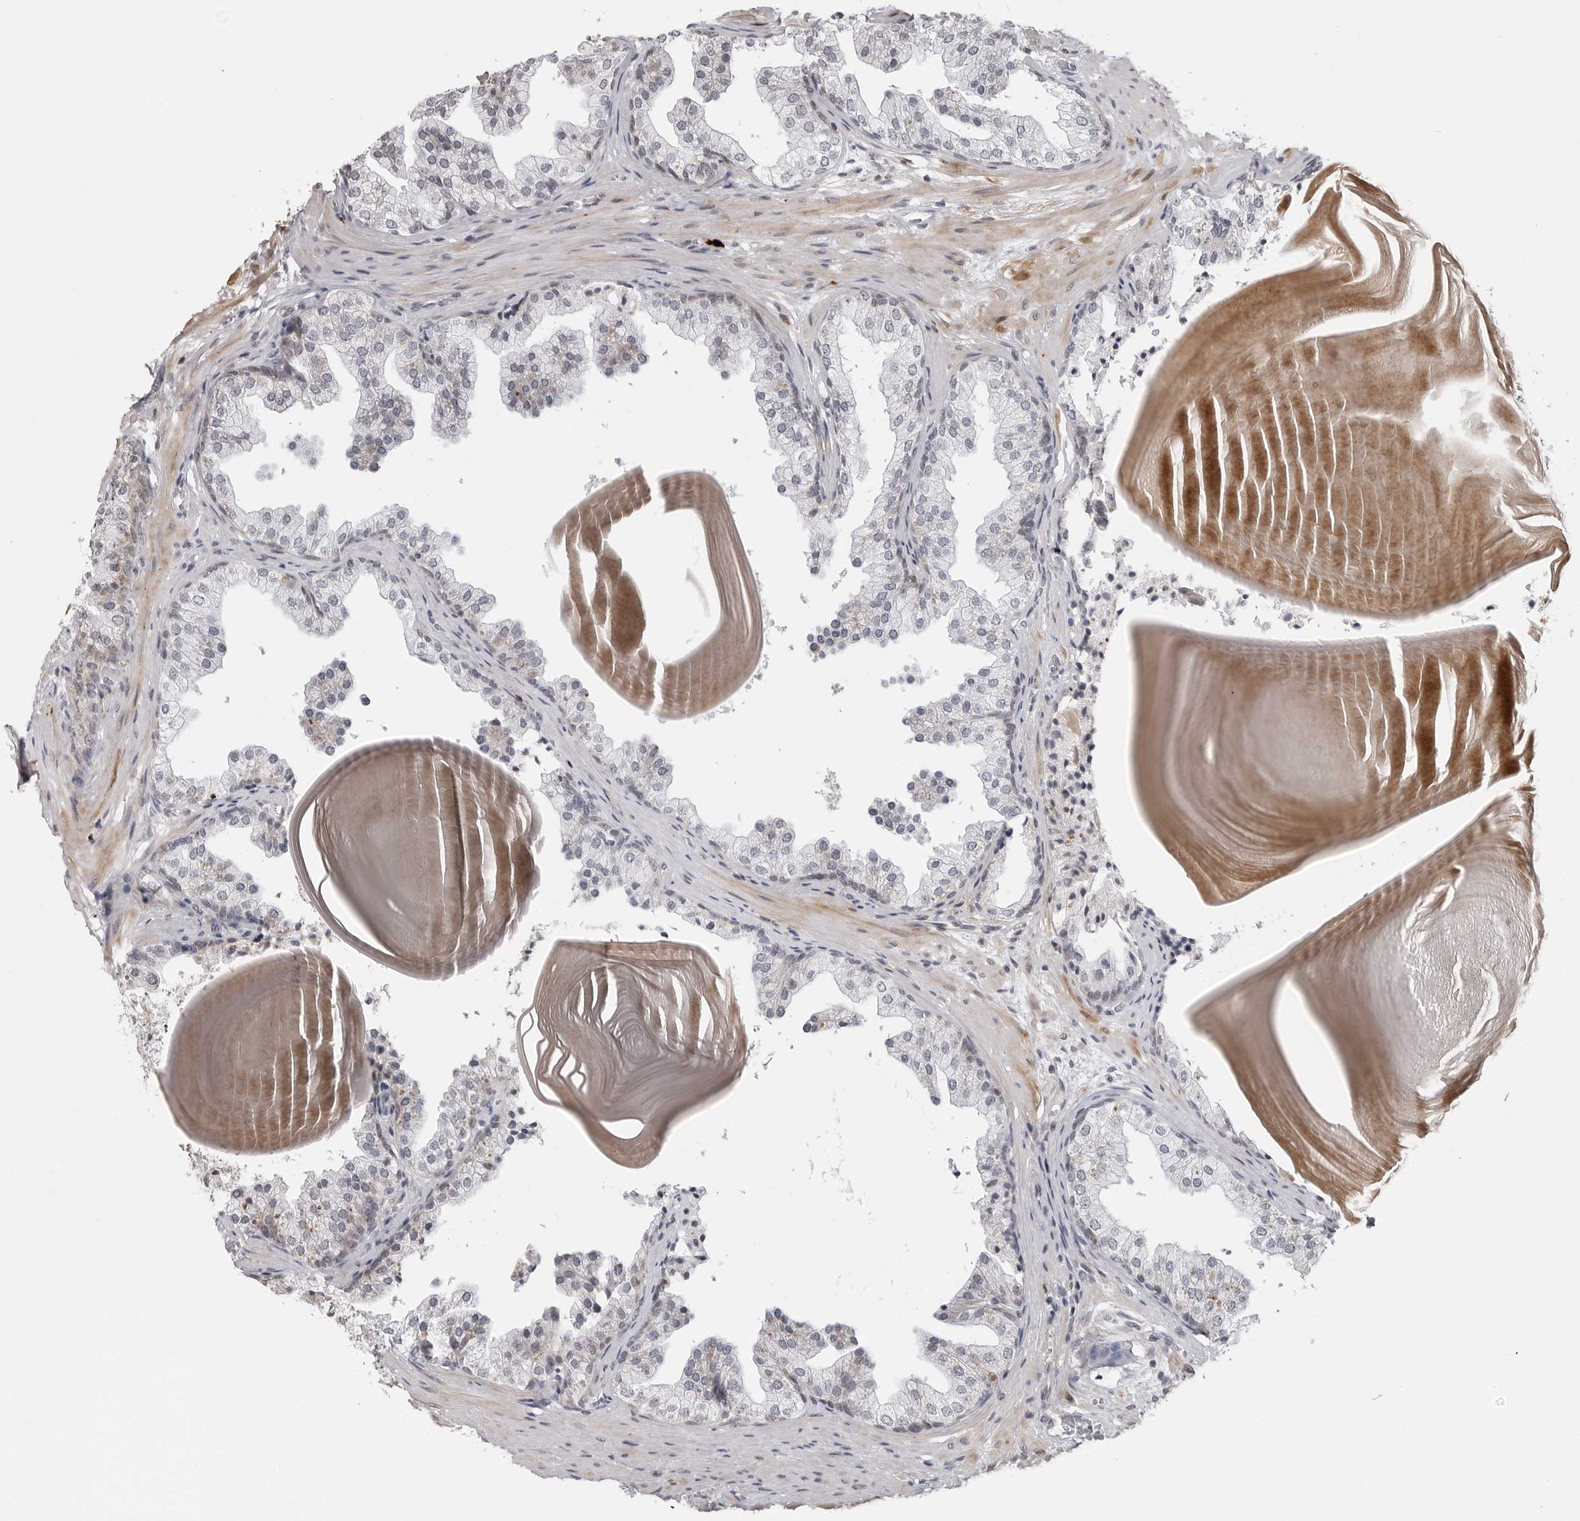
{"staining": {"intensity": "negative", "quantity": "none", "location": "none"}, "tissue": "prostate", "cell_type": "Glandular cells", "image_type": "normal", "snomed": [{"axis": "morphology", "description": "Normal tissue, NOS"}, {"axis": "topography", "description": "Prostate"}], "caption": "Immunohistochemistry micrograph of benign prostate: human prostate stained with DAB (3,3'-diaminobenzidine) exhibits no significant protein expression in glandular cells.", "gene": "CXCR5", "patient": {"sex": "male", "age": 48}}